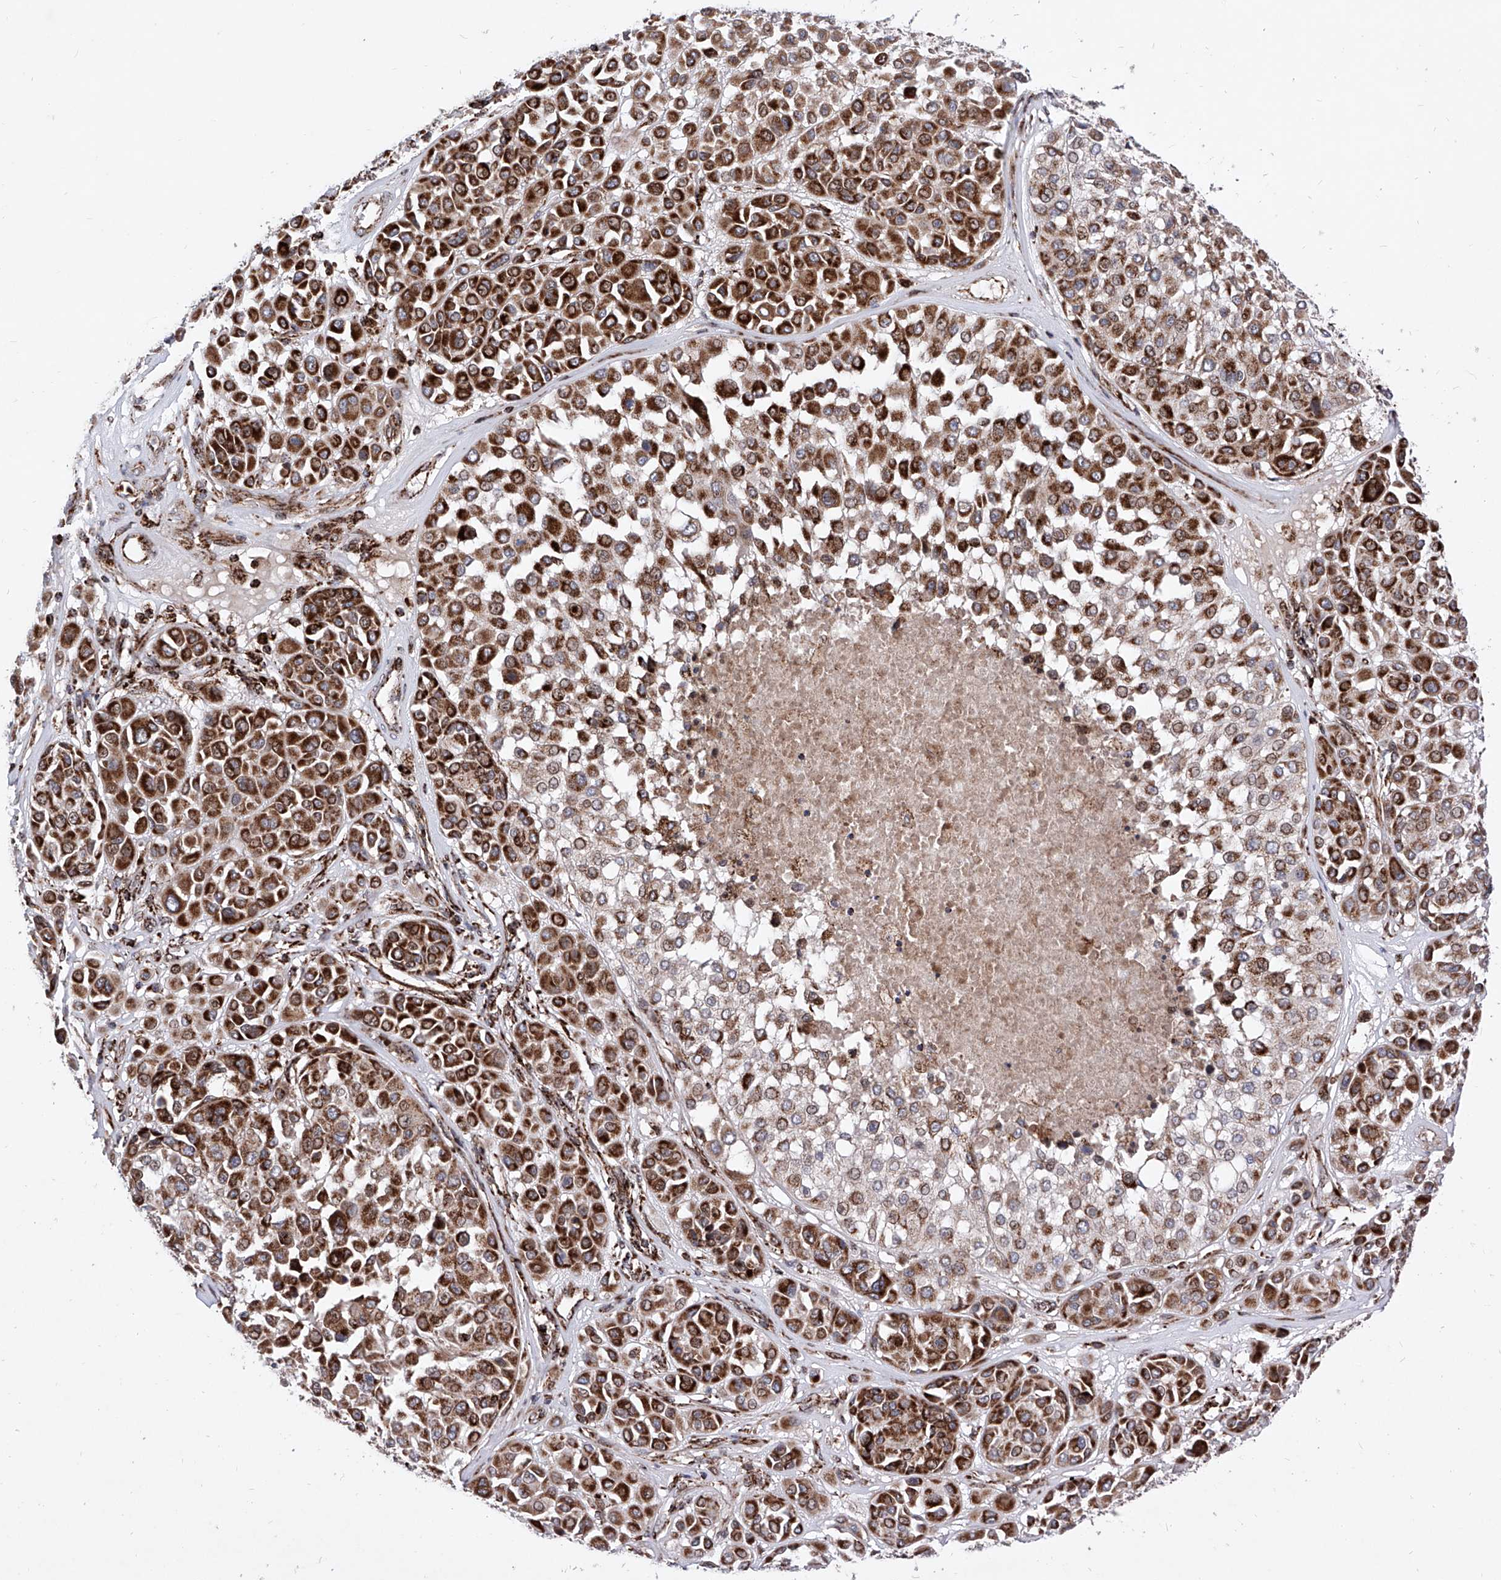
{"staining": {"intensity": "strong", "quantity": ">75%", "location": "cytoplasmic/membranous"}, "tissue": "melanoma", "cell_type": "Tumor cells", "image_type": "cancer", "snomed": [{"axis": "morphology", "description": "Malignant melanoma, Metastatic site"}, {"axis": "topography", "description": "Soft tissue"}], "caption": "Immunohistochemical staining of human melanoma exhibits strong cytoplasmic/membranous protein positivity in approximately >75% of tumor cells. The protein is shown in brown color, while the nuclei are stained blue.", "gene": "SEMA6A", "patient": {"sex": "male", "age": 41}}